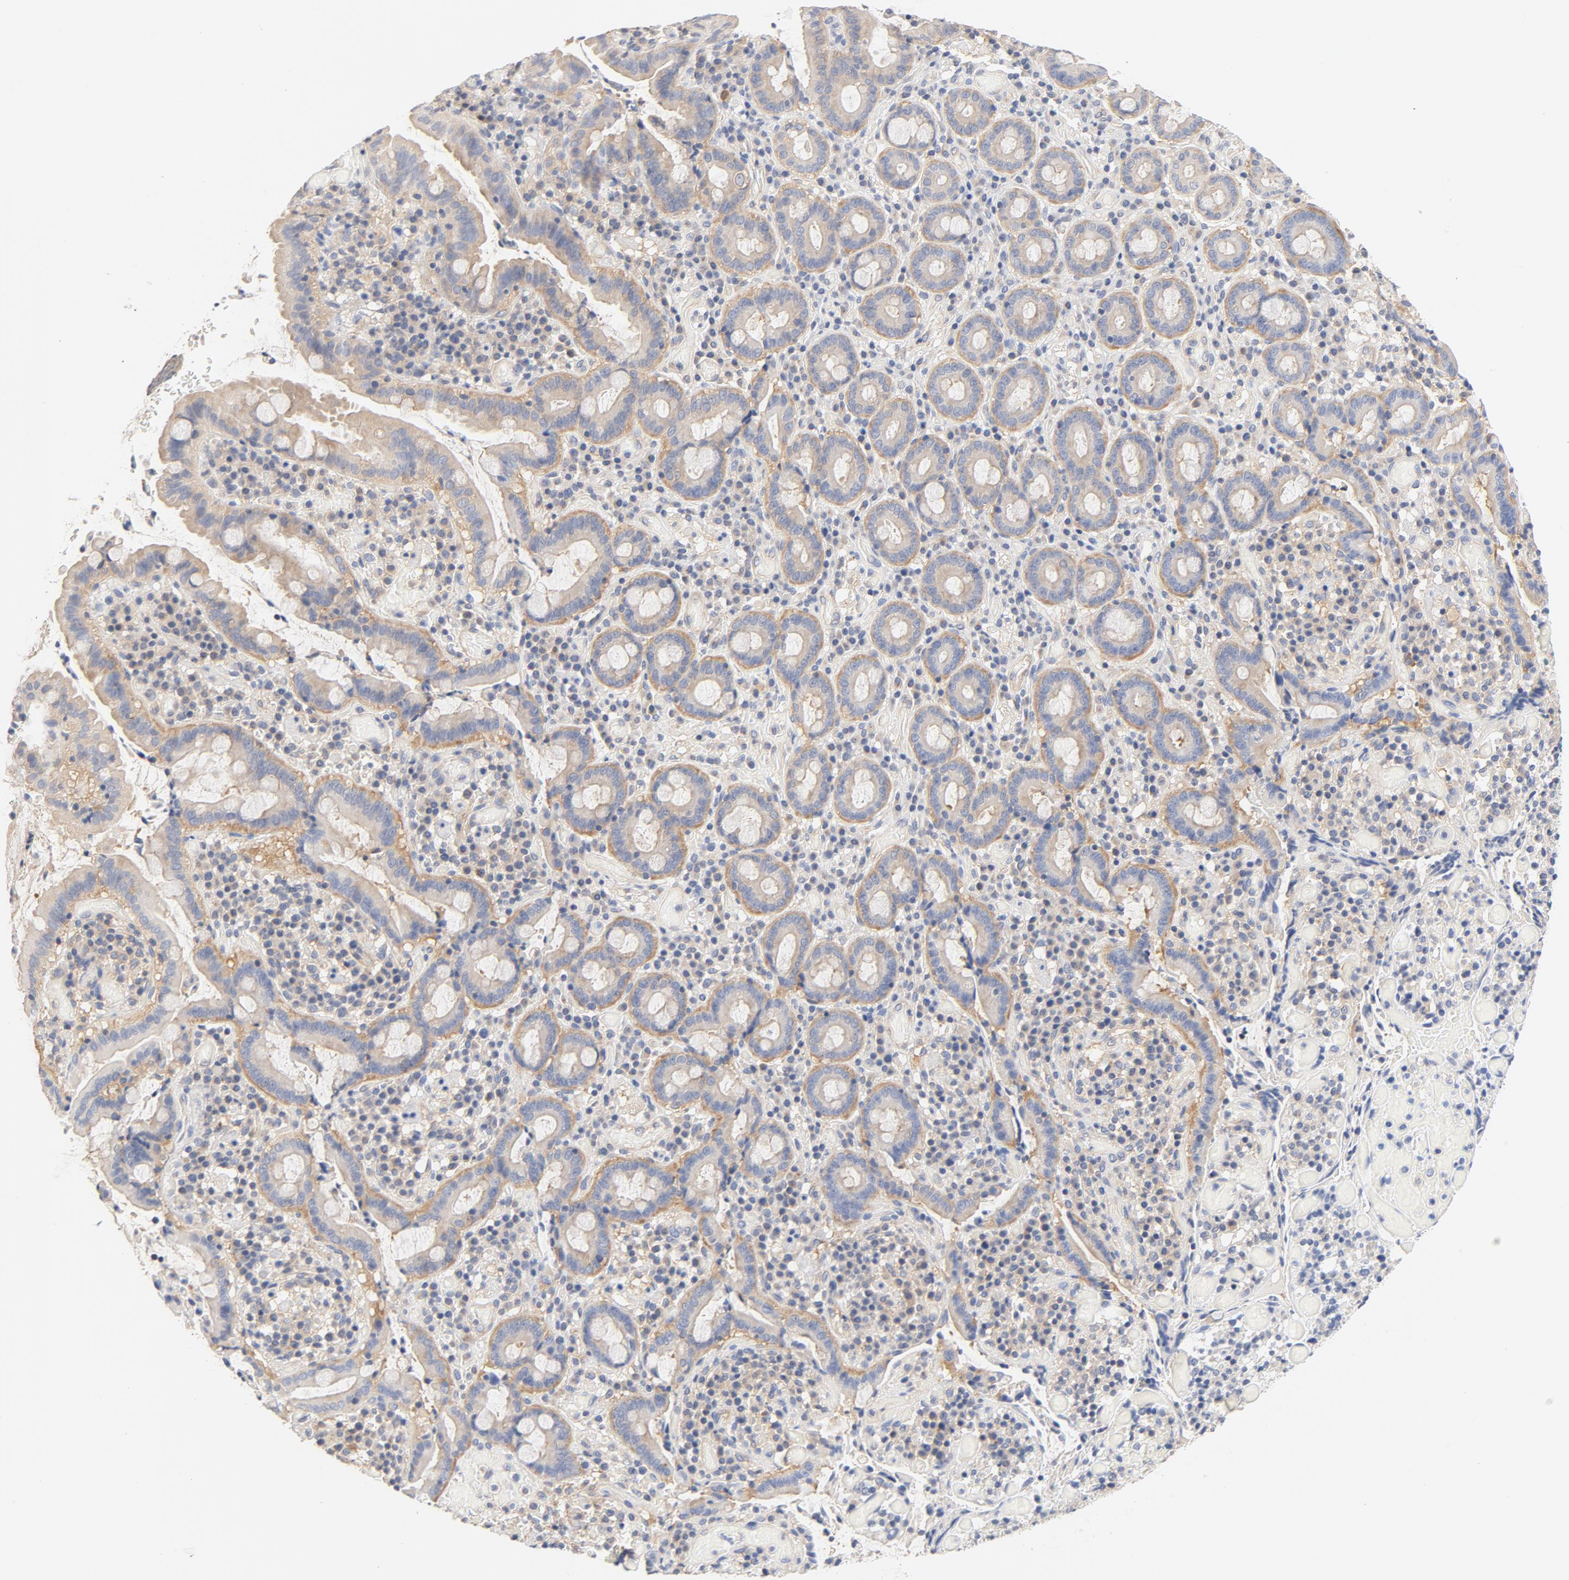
{"staining": {"intensity": "moderate", "quantity": ">75%", "location": "cytoplasmic/membranous"}, "tissue": "pancreatic cancer", "cell_type": "Tumor cells", "image_type": "cancer", "snomed": [{"axis": "morphology", "description": "Adenocarcinoma, NOS"}, {"axis": "topography", "description": "Pancreas"}], "caption": "IHC of pancreatic cancer (adenocarcinoma) reveals medium levels of moderate cytoplasmic/membranous expression in about >75% of tumor cells. Using DAB (brown) and hematoxylin (blue) stains, captured at high magnification using brightfield microscopy.", "gene": "DYNC1H1", "patient": {"sex": "male", "age": 82}}